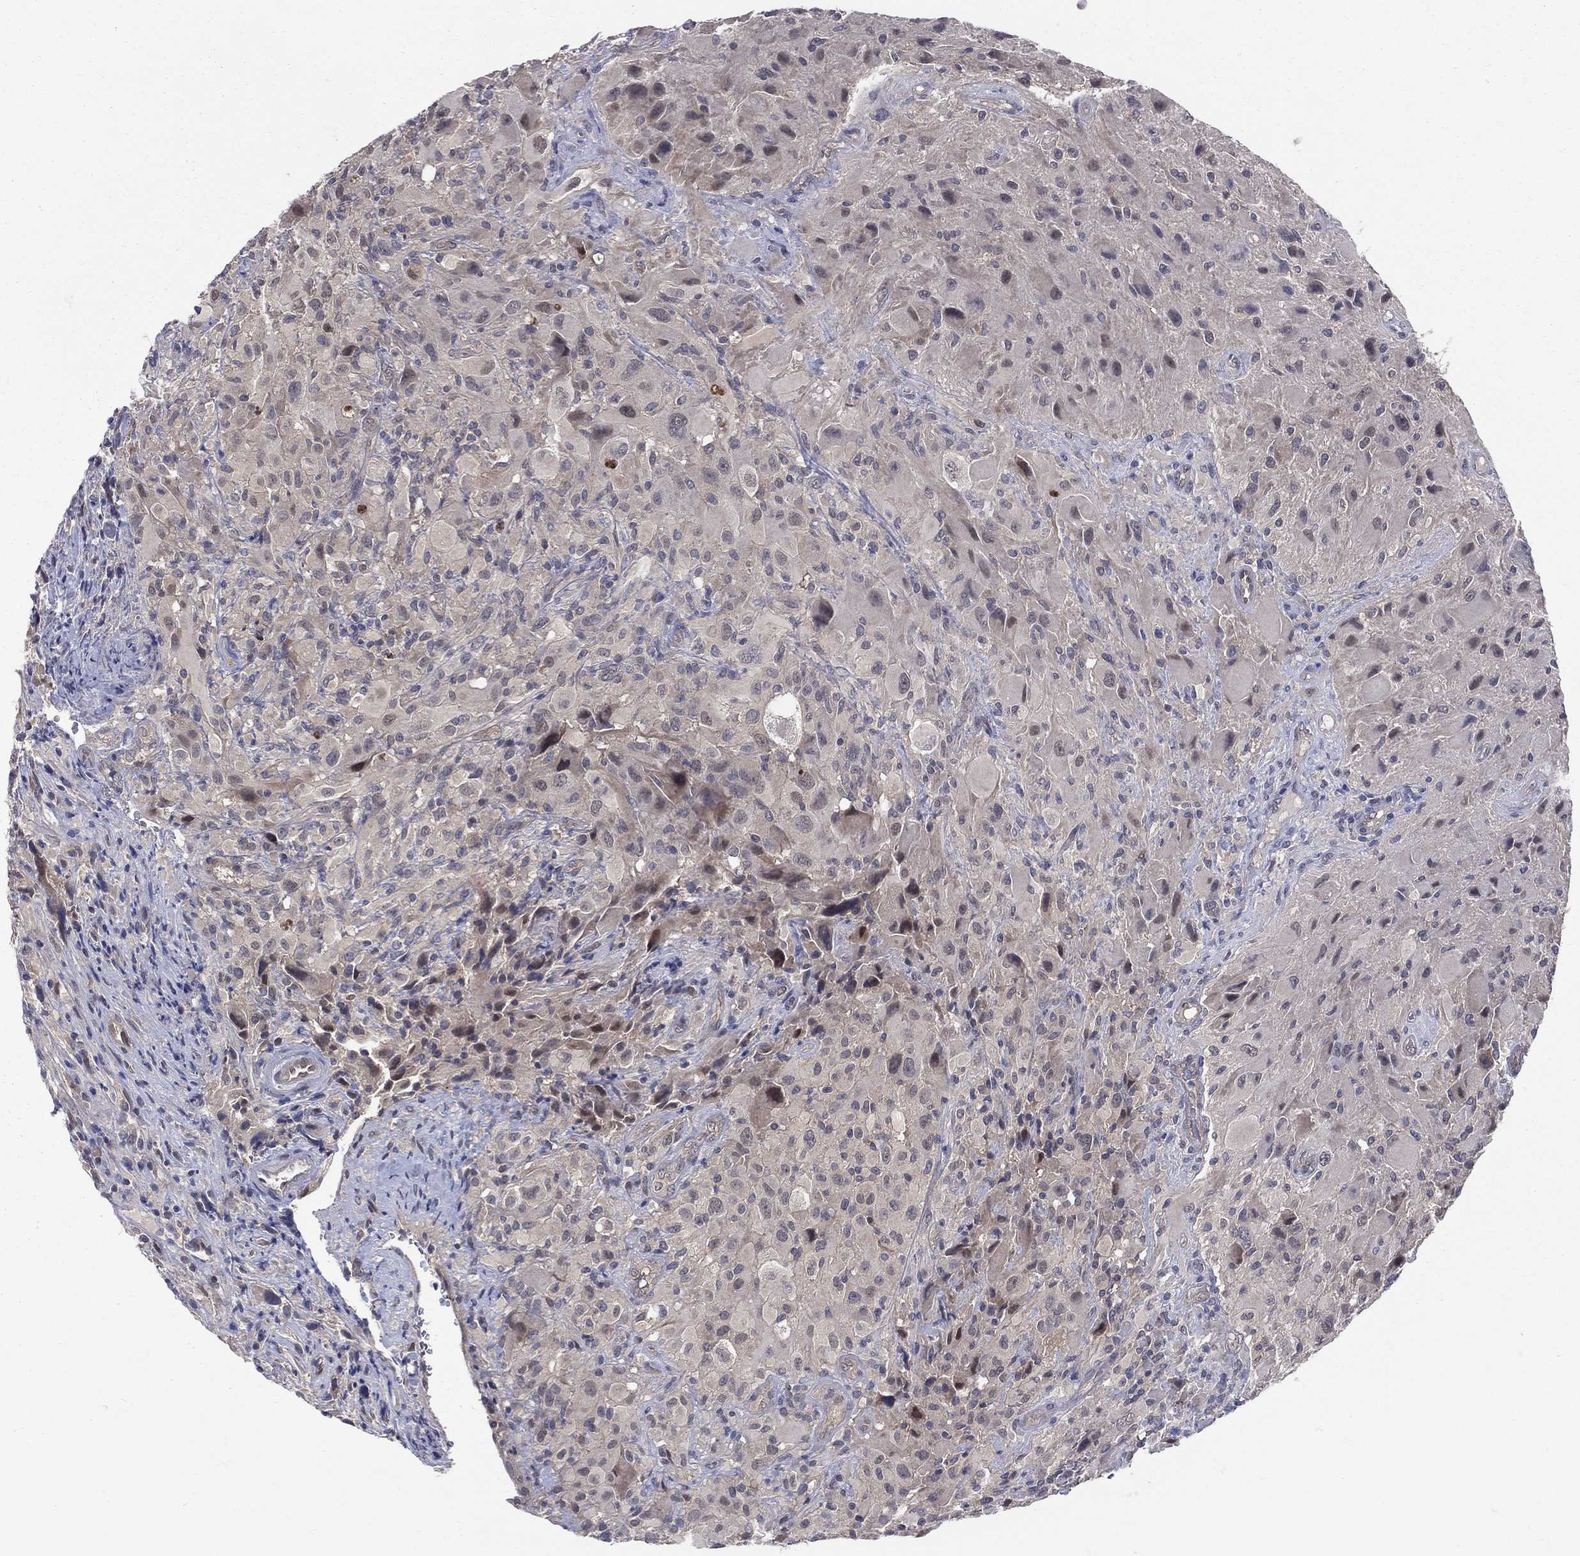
{"staining": {"intensity": "negative", "quantity": "none", "location": "none"}, "tissue": "glioma", "cell_type": "Tumor cells", "image_type": "cancer", "snomed": [{"axis": "morphology", "description": "Glioma, malignant, High grade"}, {"axis": "topography", "description": "Cerebral cortex"}], "caption": "This is an immunohistochemistry photomicrograph of human glioma. There is no staining in tumor cells.", "gene": "DLG4", "patient": {"sex": "male", "age": 35}}